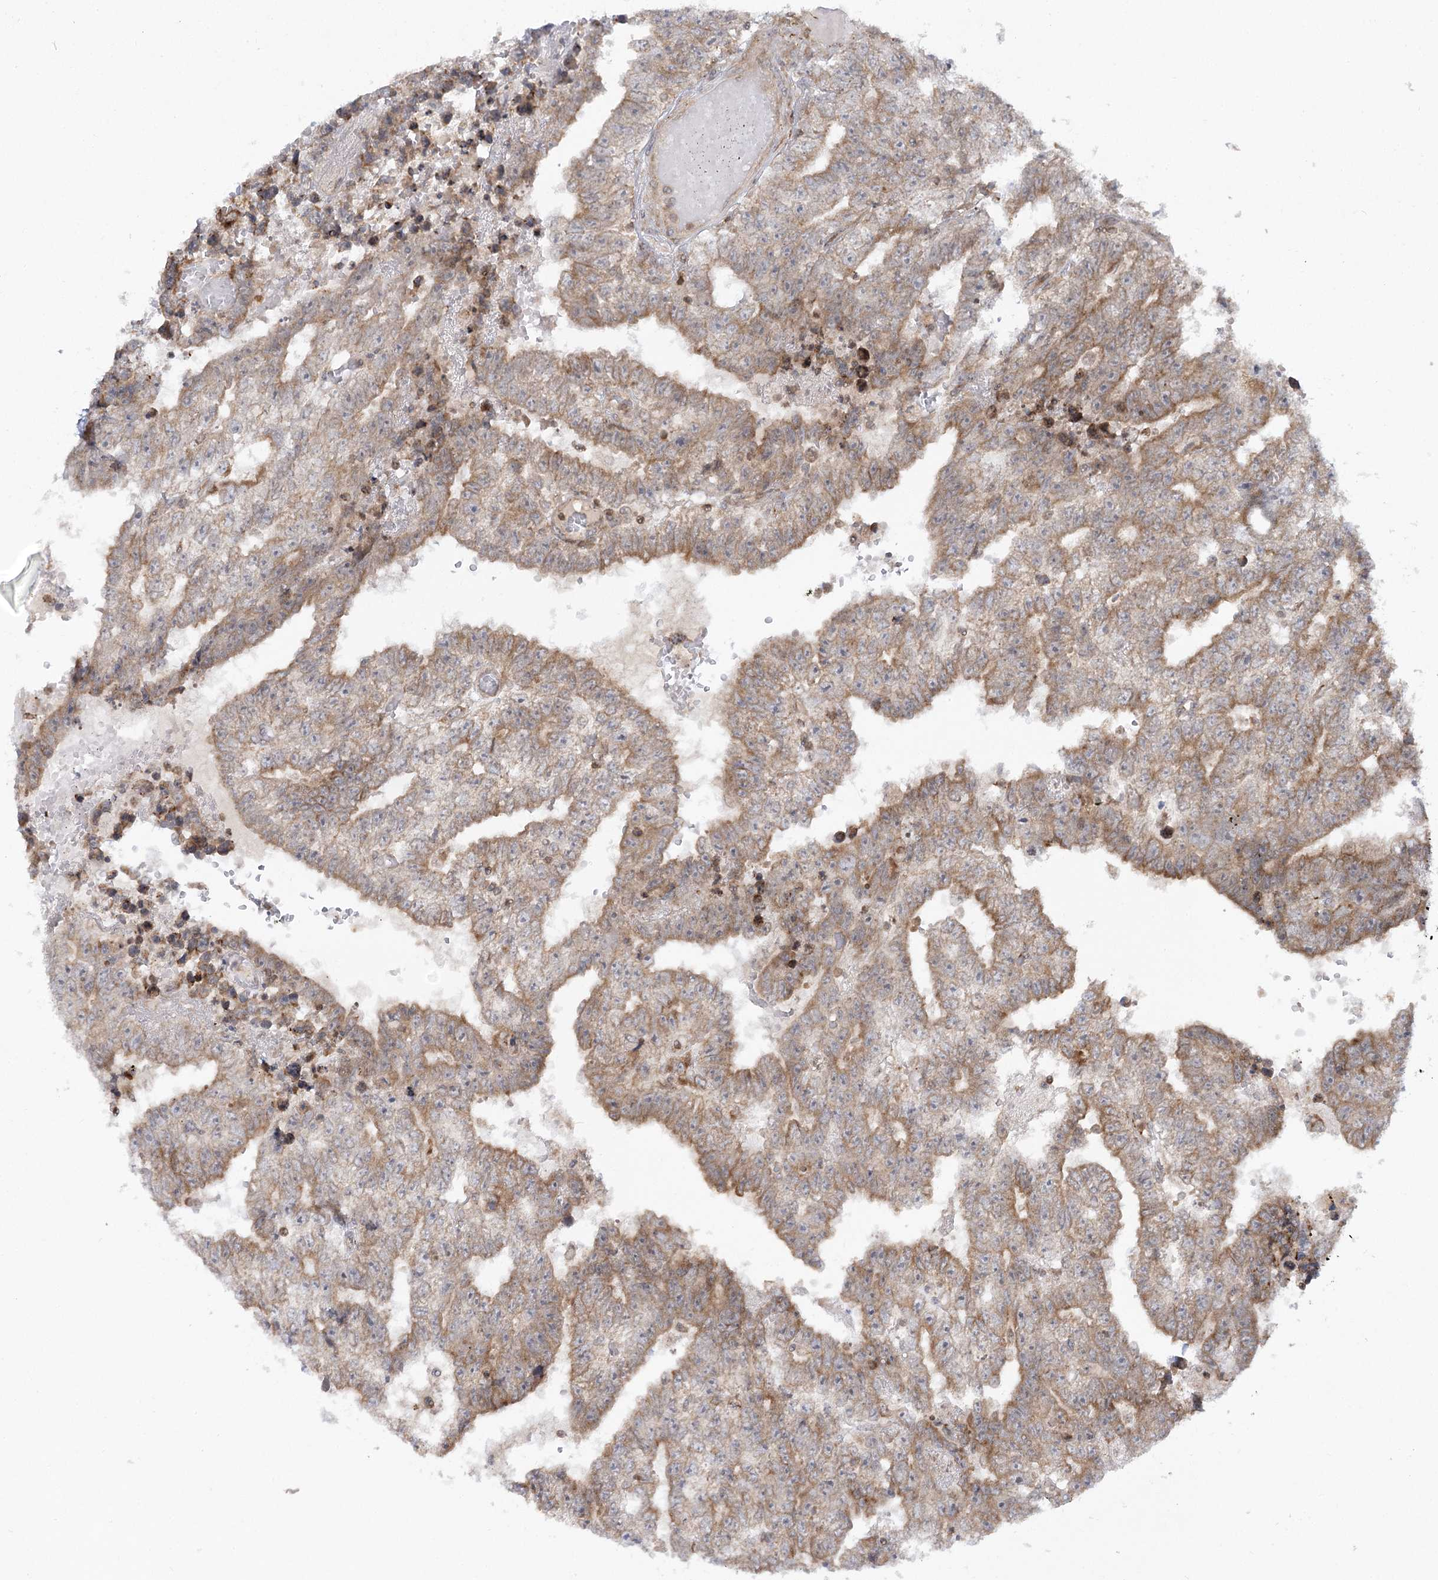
{"staining": {"intensity": "moderate", "quantity": "25%-75%", "location": "cytoplasmic/membranous"}, "tissue": "testis cancer", "cell_type": "Tumor cells", "image_type": "cancer", "snomed": [{"axis": "morphology", "description": "Carcinoma, Embryonal, NOS"}, {"axis": "topography", "description": "Testis"}], "caption": "The histopathology image displays a brown stain indicating the presence of a protein in the cytoplasmic/membranous of tumor cells in testis cancer.", "gene": "SYTL1", "patient": {"sex": "male", "age": 25}}